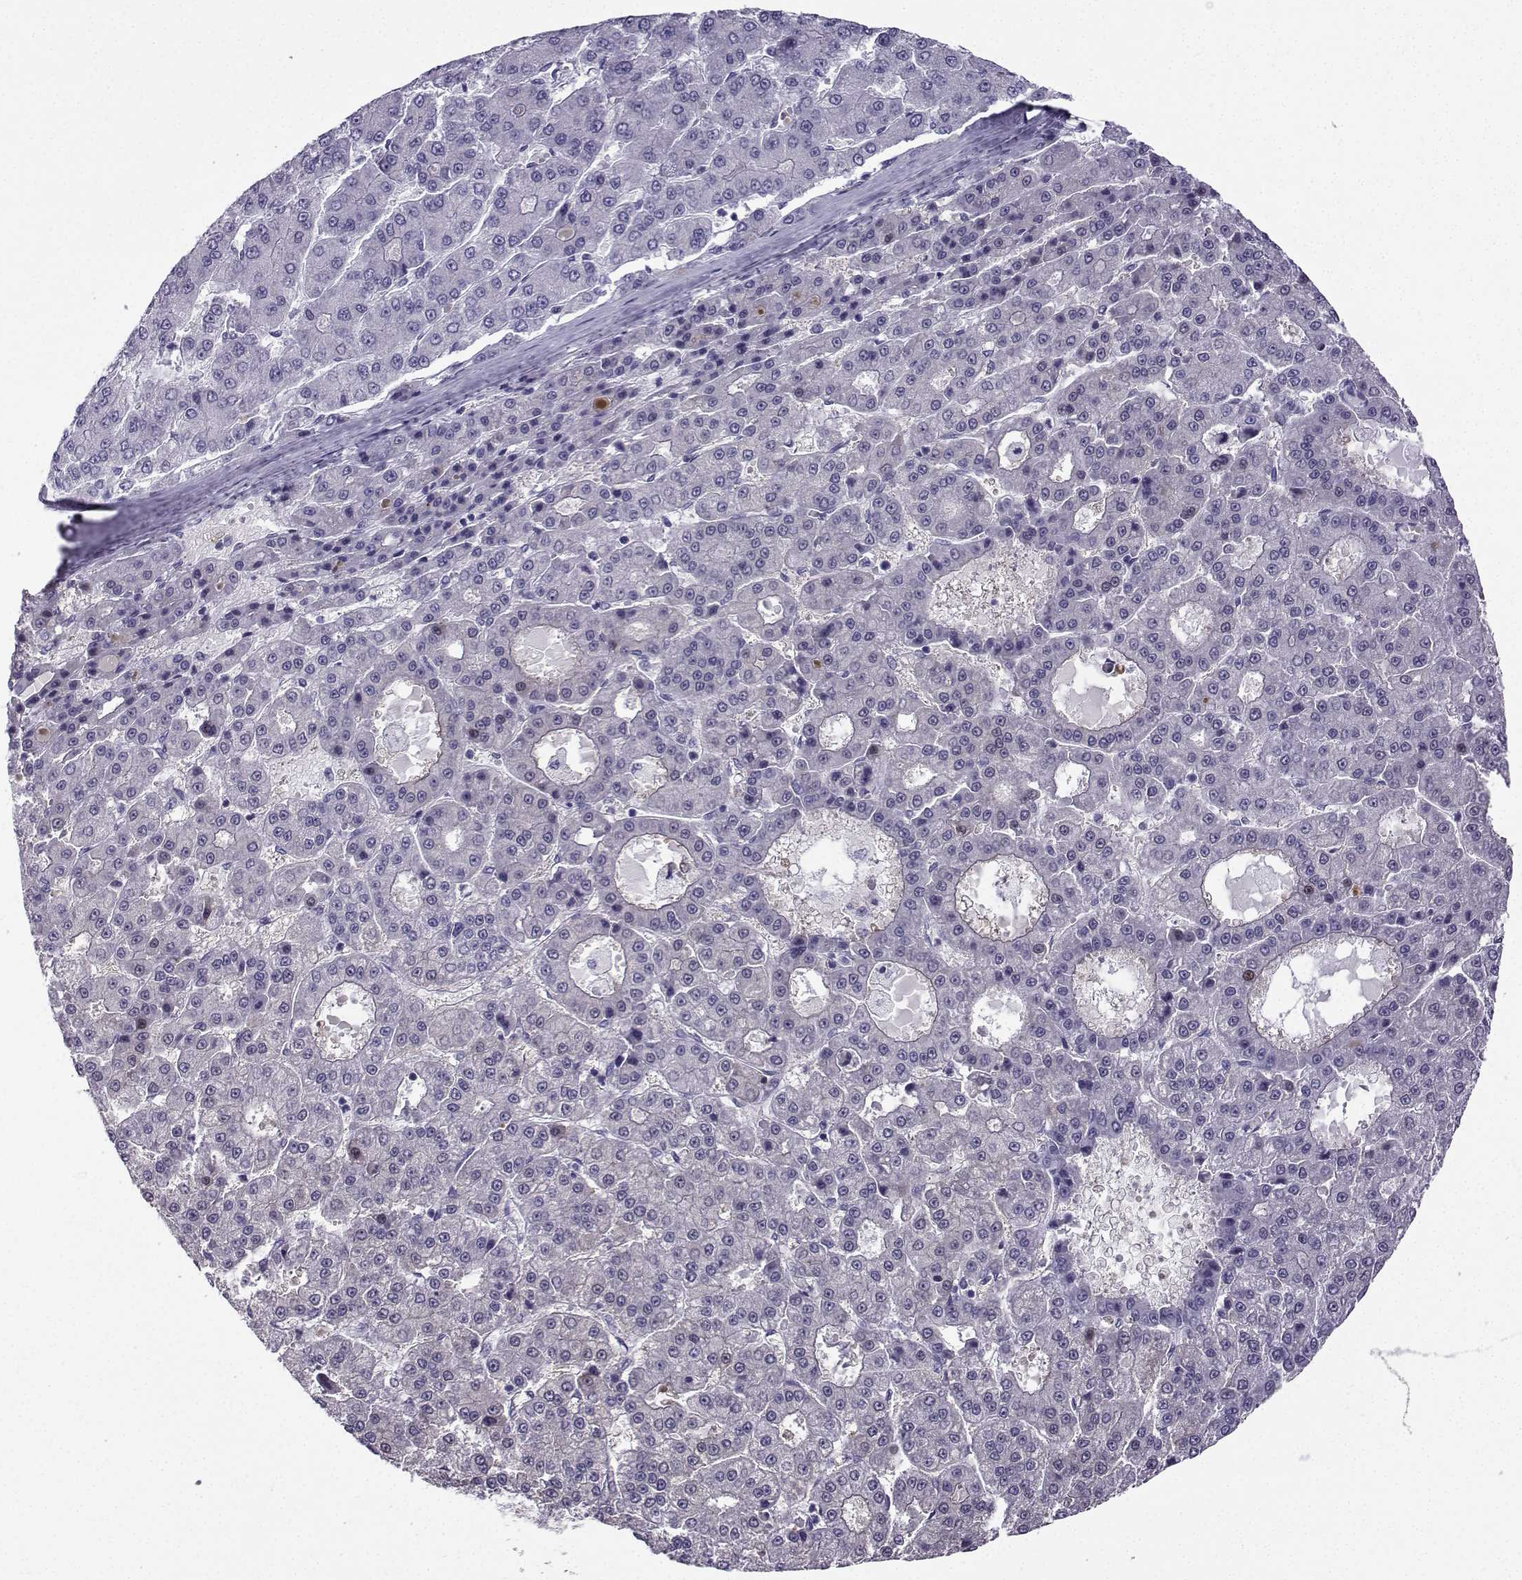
{"staining": {"intensity": "negative", "quantity": "none", "location": "none"}, "tissue": "liver cancer", "cell_type": "Tumor cells", "image_type": "cancer", "snomed": [{"axis": "morphology", "description": "Carcinoma, Hepatocellular, NOS"}, {"axis": "topography", "description": "Liver"}], "caption": "Liver hepatocellular carcinoma was stained to show a protein in brown. There is no significant staining in tumor cells. Nuclei are stained in blue.", "gene": "ZBTB8B", "patient": {"sex": "male", "age": 70}}